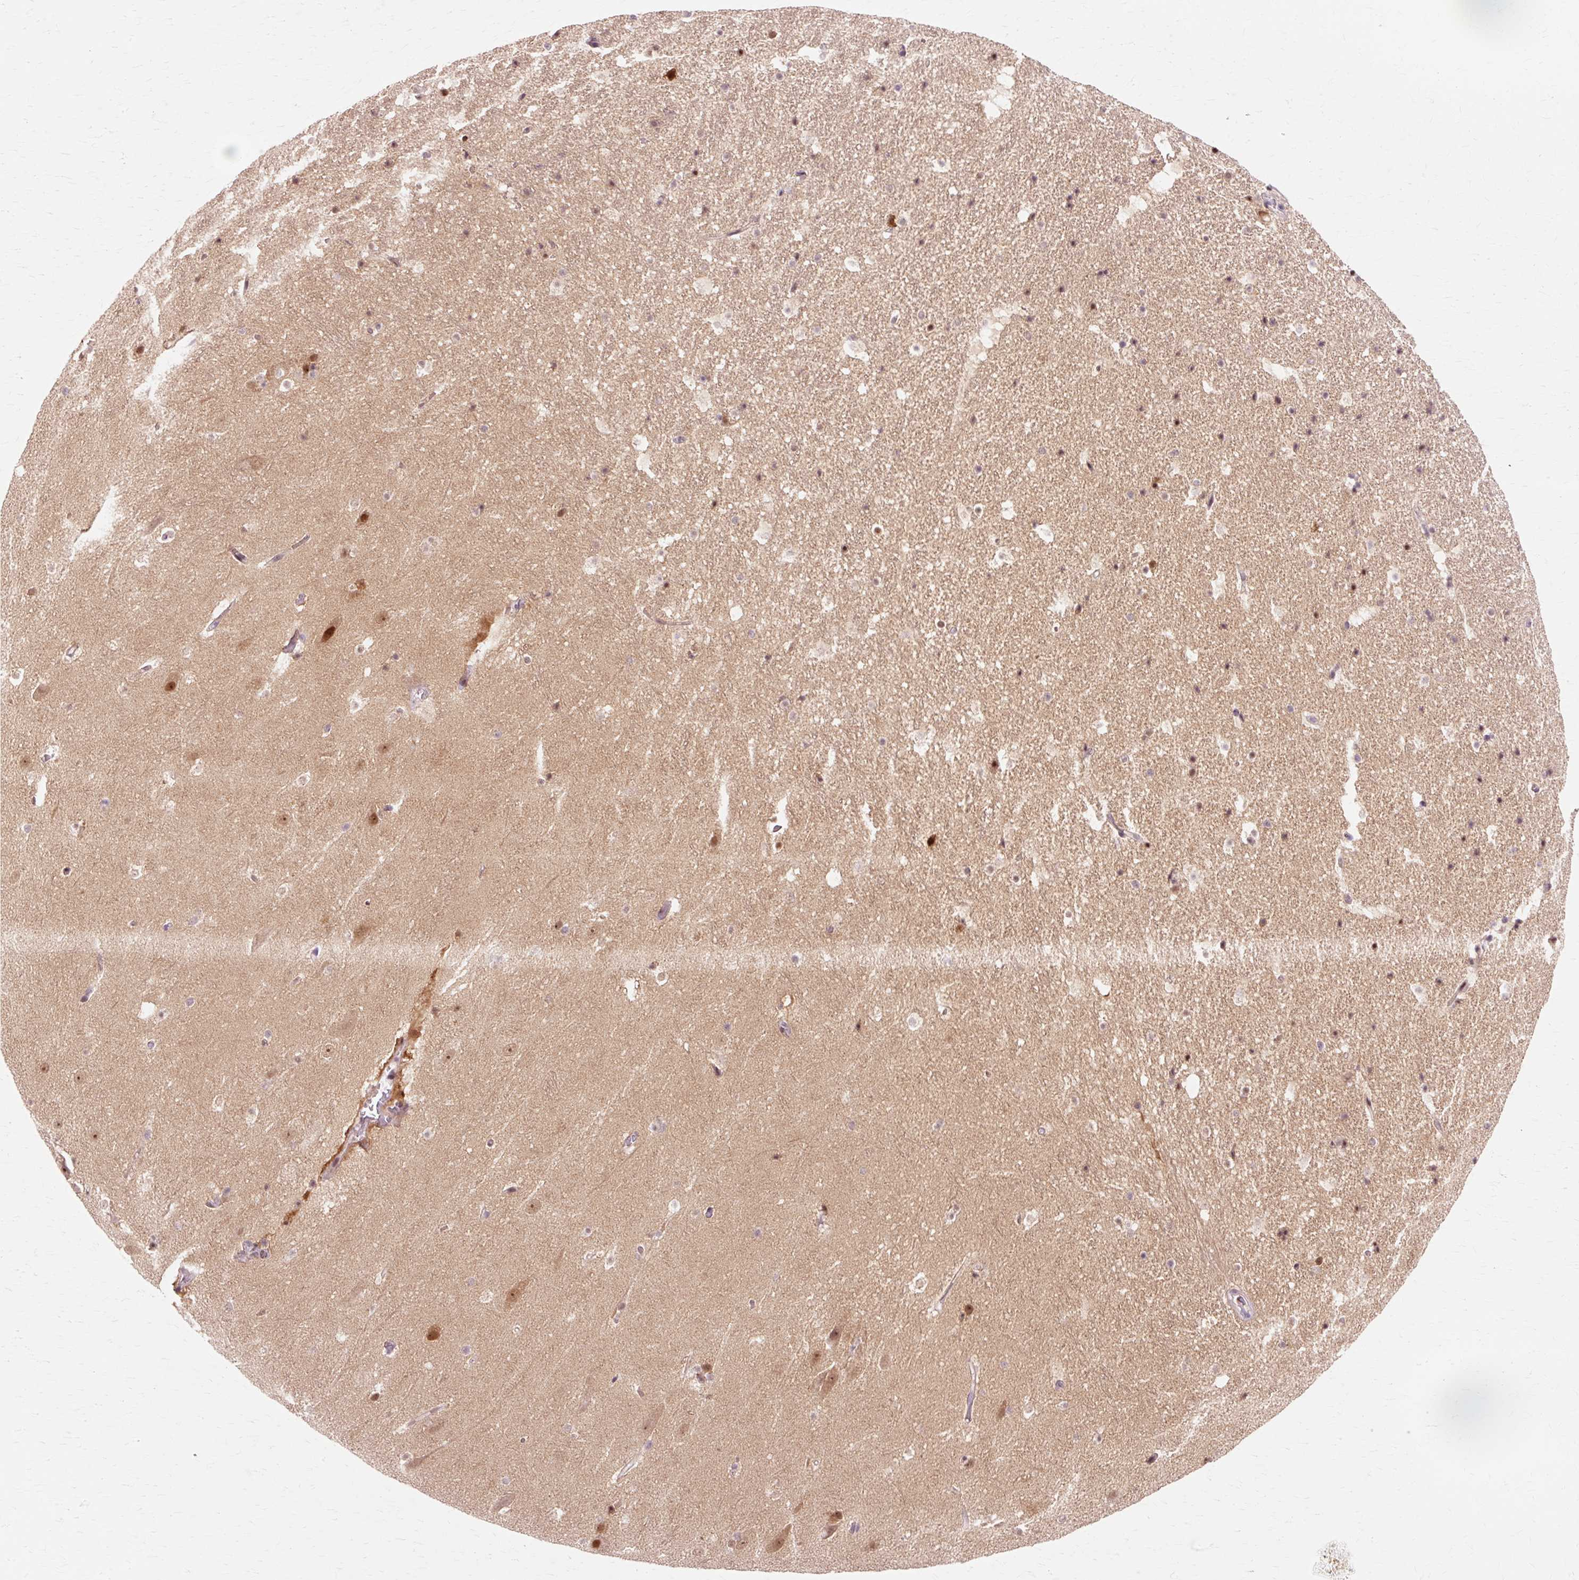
{"staining": {"intensity": "moderate", "quantity": "<25%", "location": "nuclear"}, "tissue": "hippocampus", "cell_type": "Glial cells", "image_type": "normal", "snomed": [{"axis": "morphology", "description": "Normal tissue, NOS"}, {"axis": "topography", "description": "Hippocampus"}], "caption": "Brown immunohistochemical staining in benign hippocampus reveals moderate nuclear staining in approximately <25% of glial cells. (DAB (3,3'-diaminobenzidine) IHC, brown staining for protein, blue staining for nuclei).", "gene": "MACROD2", "patient": {"sex": "male", "age": 37}}